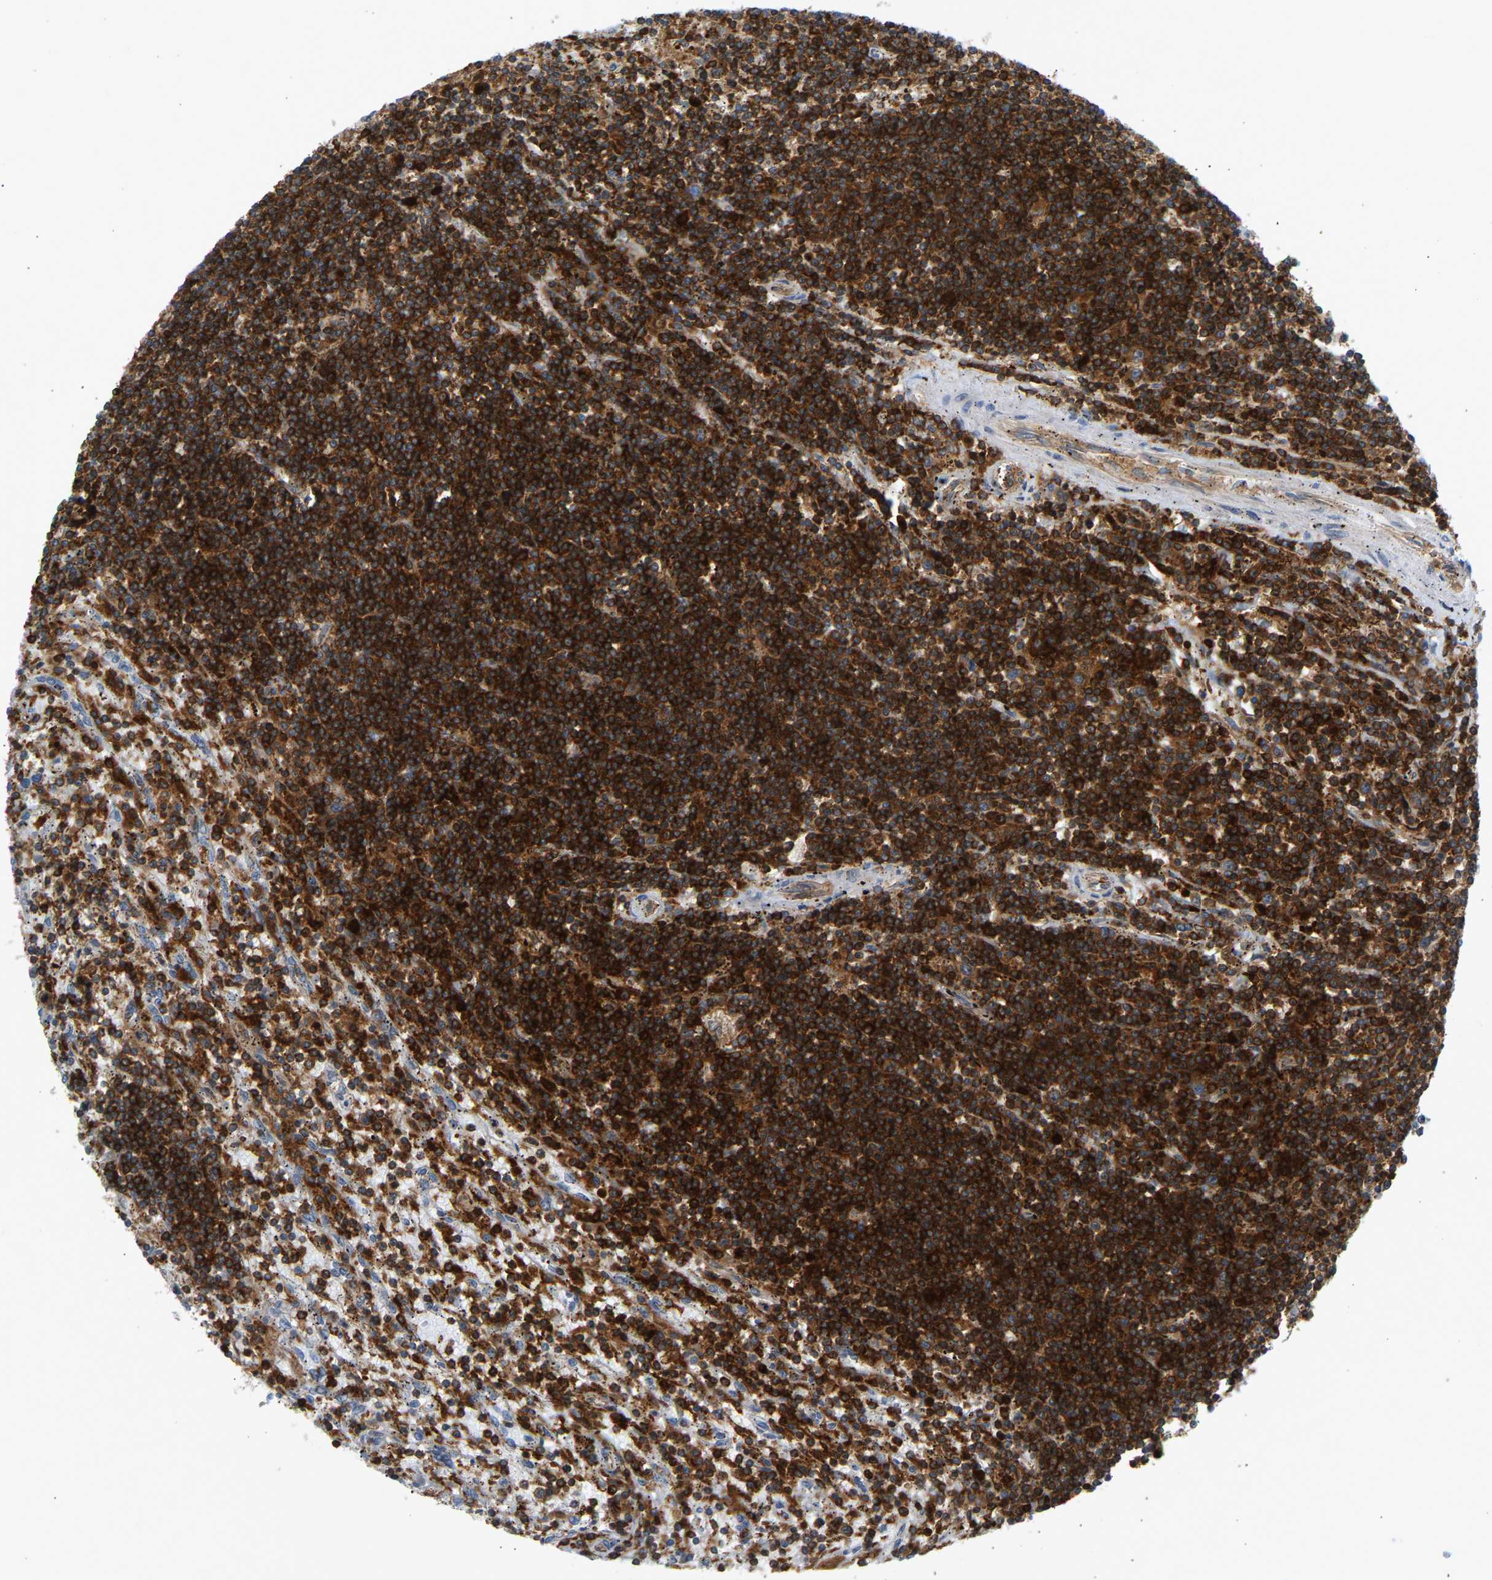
{"staining": {"intensity": "strong", "quantity": ">75%", "location": "cytoplasmic/membranous"}, "tissue": "lymphoma", "cell_type": "Tumor cells", "image_type": "cancer", "snomed": [{"axis": "morphology", "description": "Malignant lymphoma, non-Hodgkin's type, Low grade"}, {"axis": "topography", "description": "Spleen"}], "caption": "Human lymphoma stained with a protein marker exhibits strong staining in tumor cells.", "gene": "FNBP1", "patient": {"sex": "male", "age": 76}}